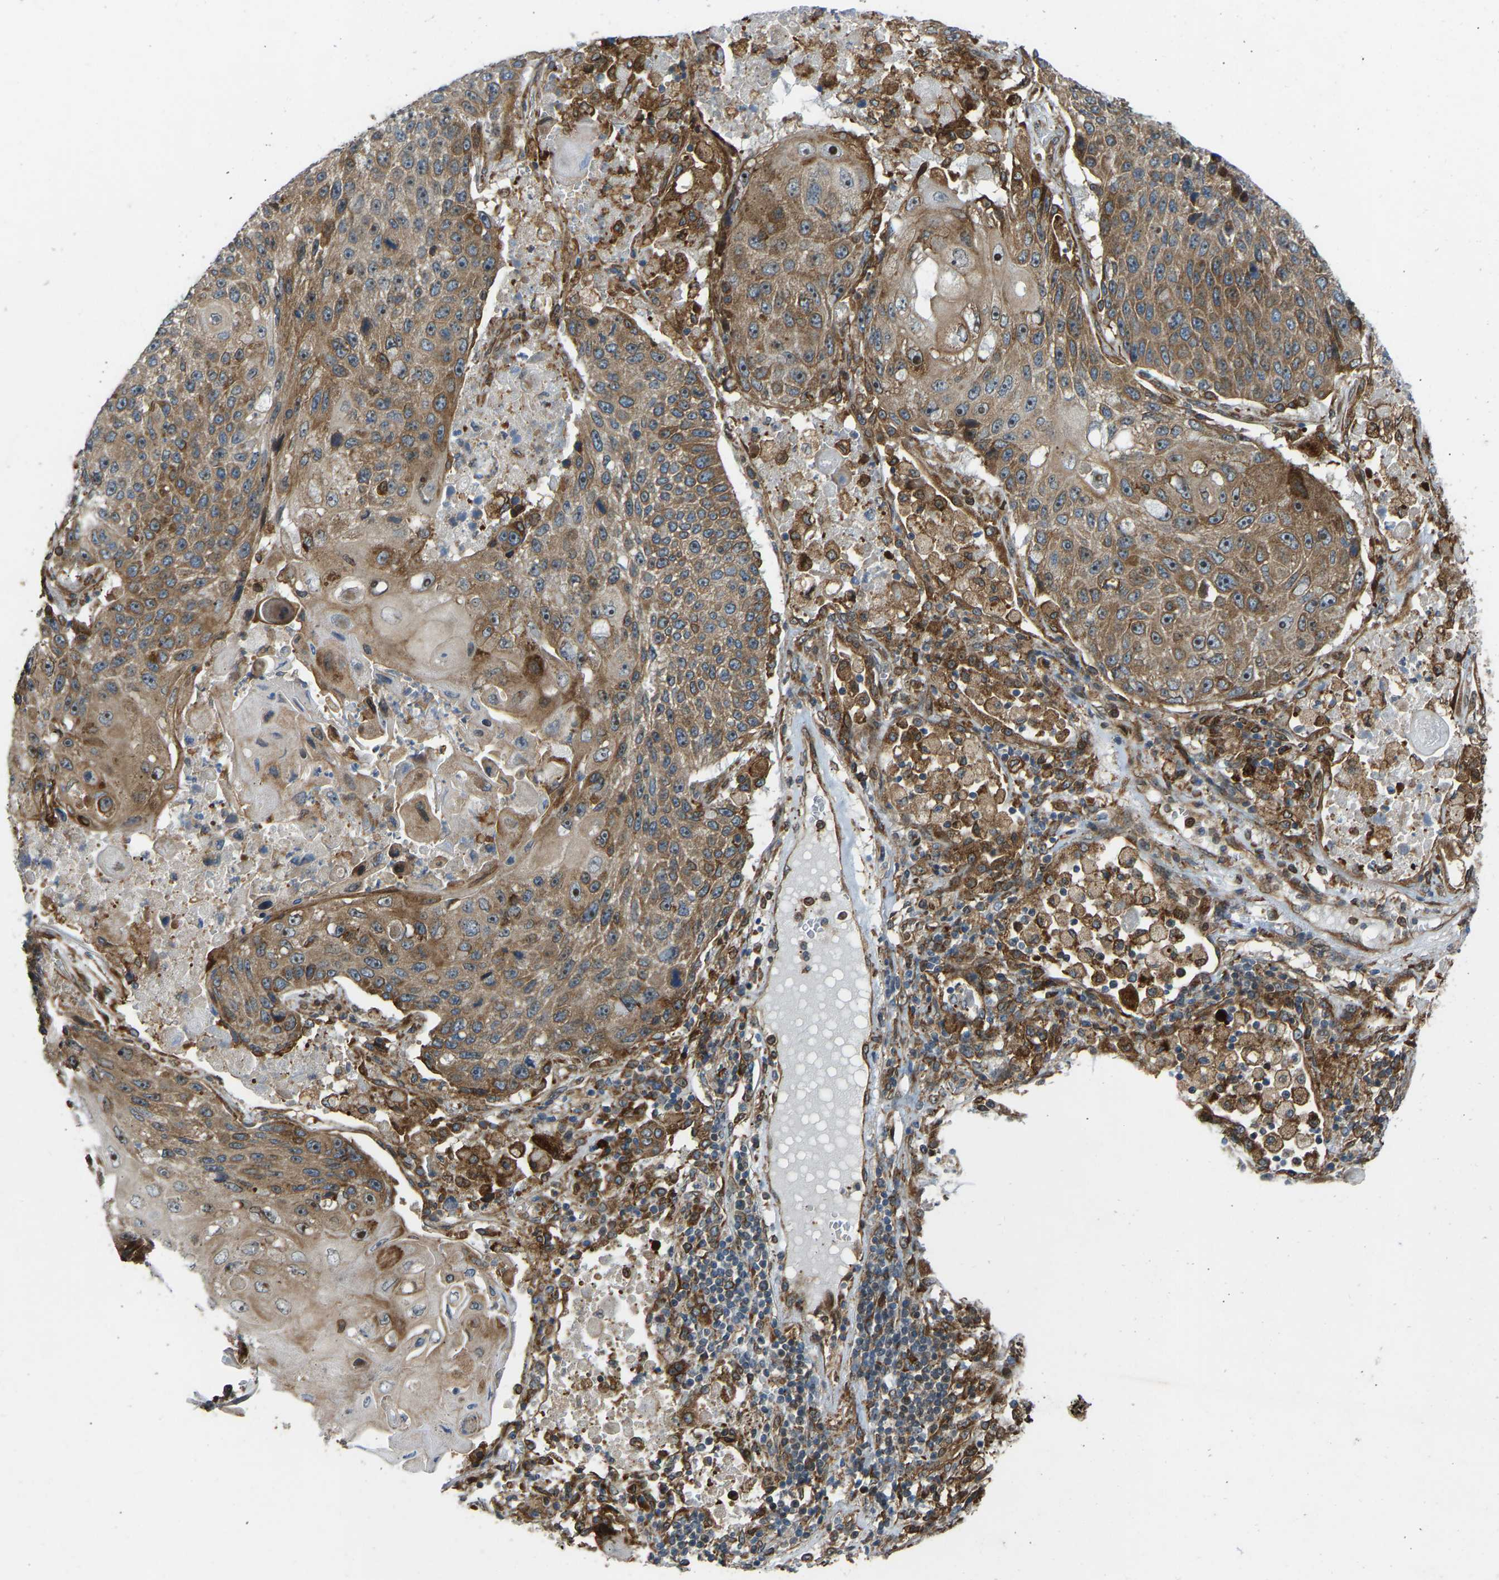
{"staining": {"intensity": "moderate", "quantity": ">75%", "location": "cytoplasmic/membranous"}, "tissue": "lung cancer", "cell_type": "Tumor cells", "image_type": "cancer", "snomed": [{"axis": "morphology", "description": "Squamous cell carcinoma, NOS"}, {"axis": "topography", "description": "Lung"}], "caption": "High-magnification brightfield microscopy of squamous cell carcinoma (lung) stained with DAB (3,3'-diaminobenzidine) (brown) and counterstained with hematoxylin (blue). tumor cells exhibit moderate cytoplasmic/membranous staining is identified in approximately>75% of cells.", "gene": "OS9", "patient": {"sex": "male", "age": 61}}